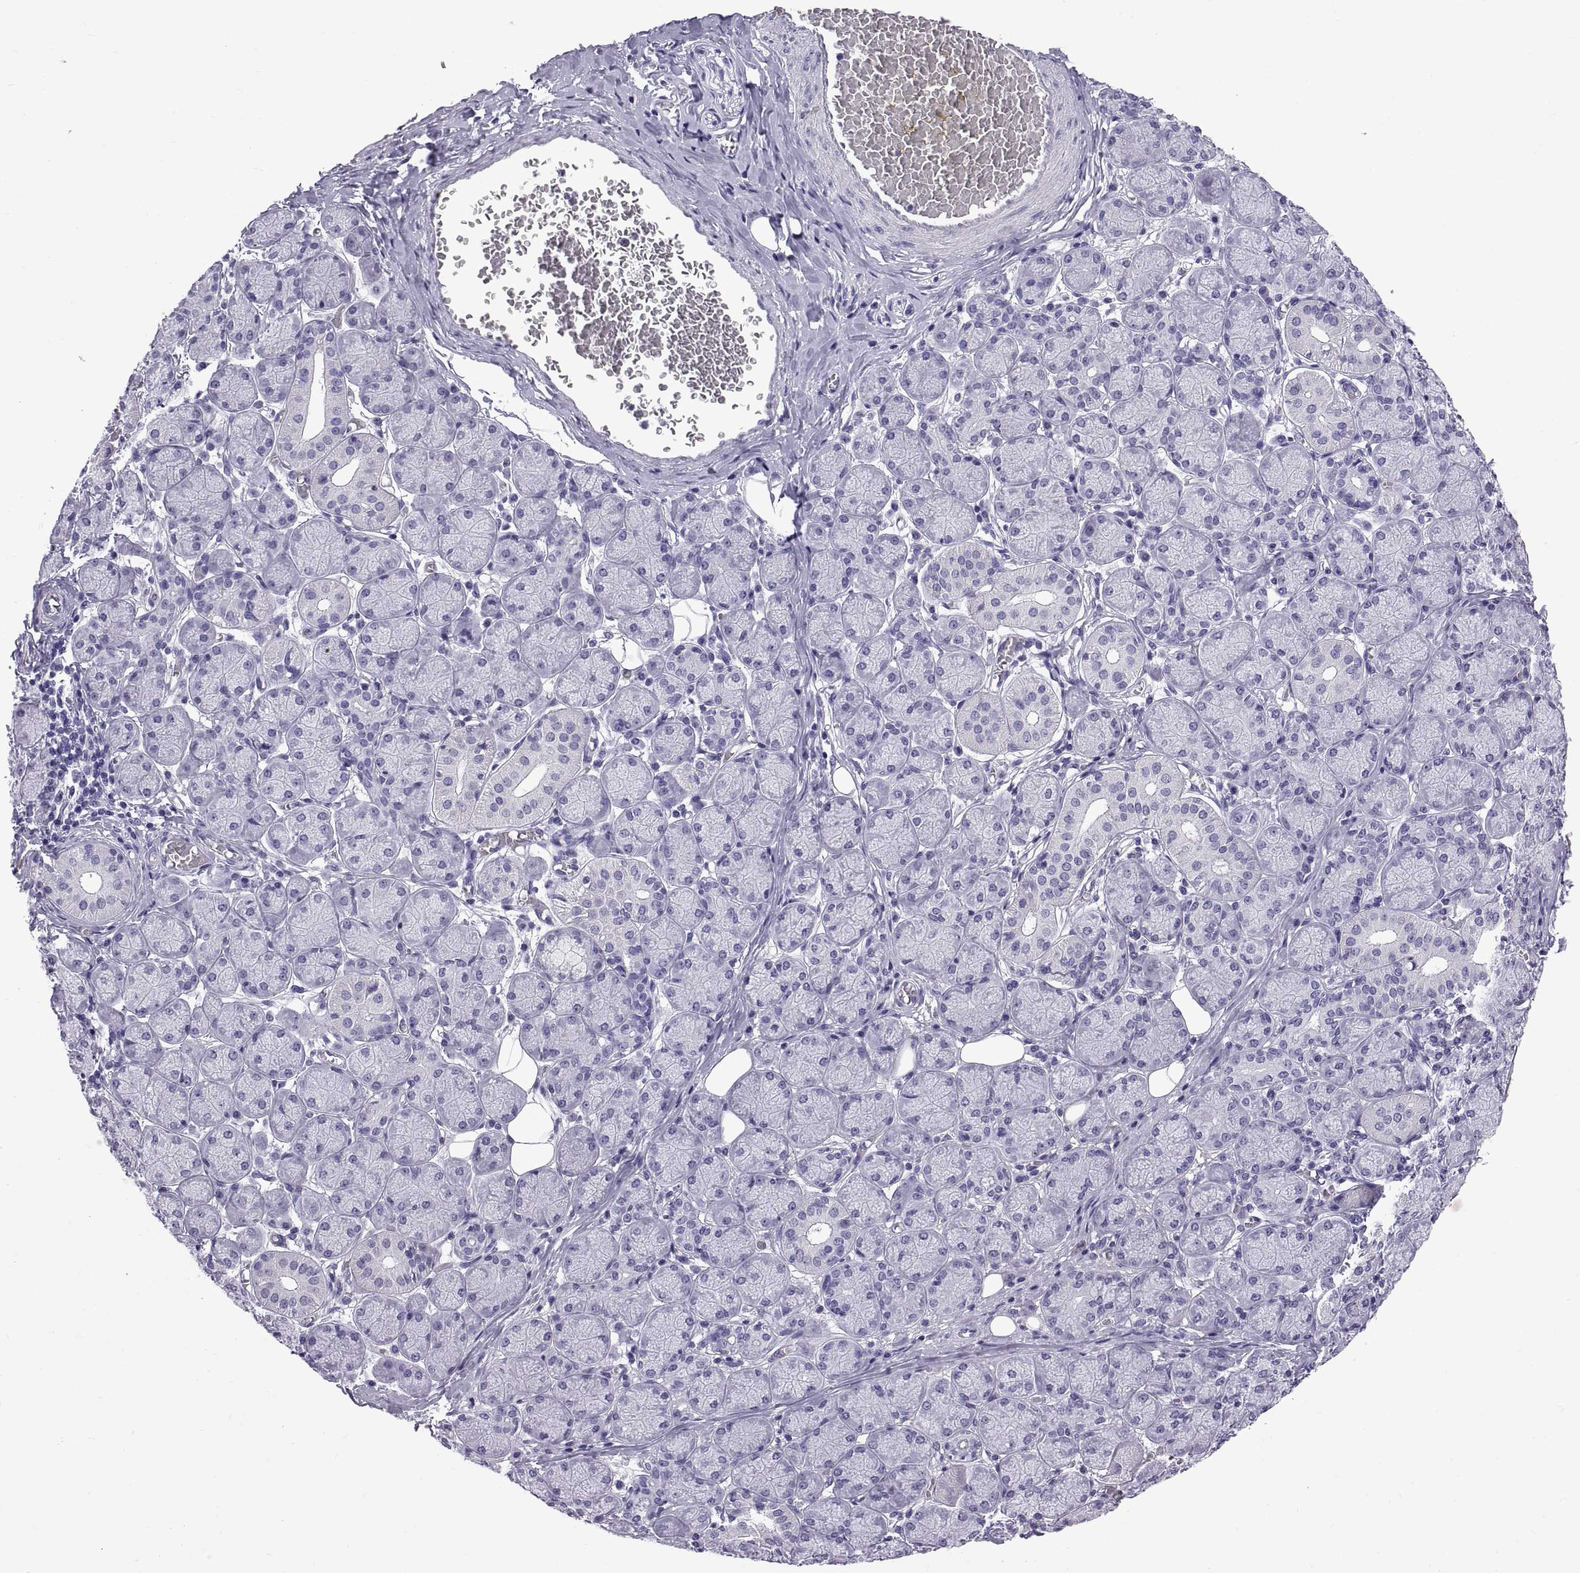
{"staining": {"intensity": "negative", "quantity": "none", "location": "none"}, "tissue": "salivary gland", "cell_type": "Glandular cells", "image_type": "normal", "snomed": [{"axis": "morphology", "description": "Normal tissue, NOS"}, {"axis": "topography", "description": "Salivary gland"}, {"axis": "topography", "description": "Peripheral nerve tissue"}], "caption": "An immunohistochemistry image of normal salivary gland is shown. There is no staining in glandular cells of salivary gland. (DAB immunohistochemistry (IHC) visualized using brightfield microscopy, high magnification).", "gene": "C3orf22", "patient": {"sex": "female", "age": 24}}